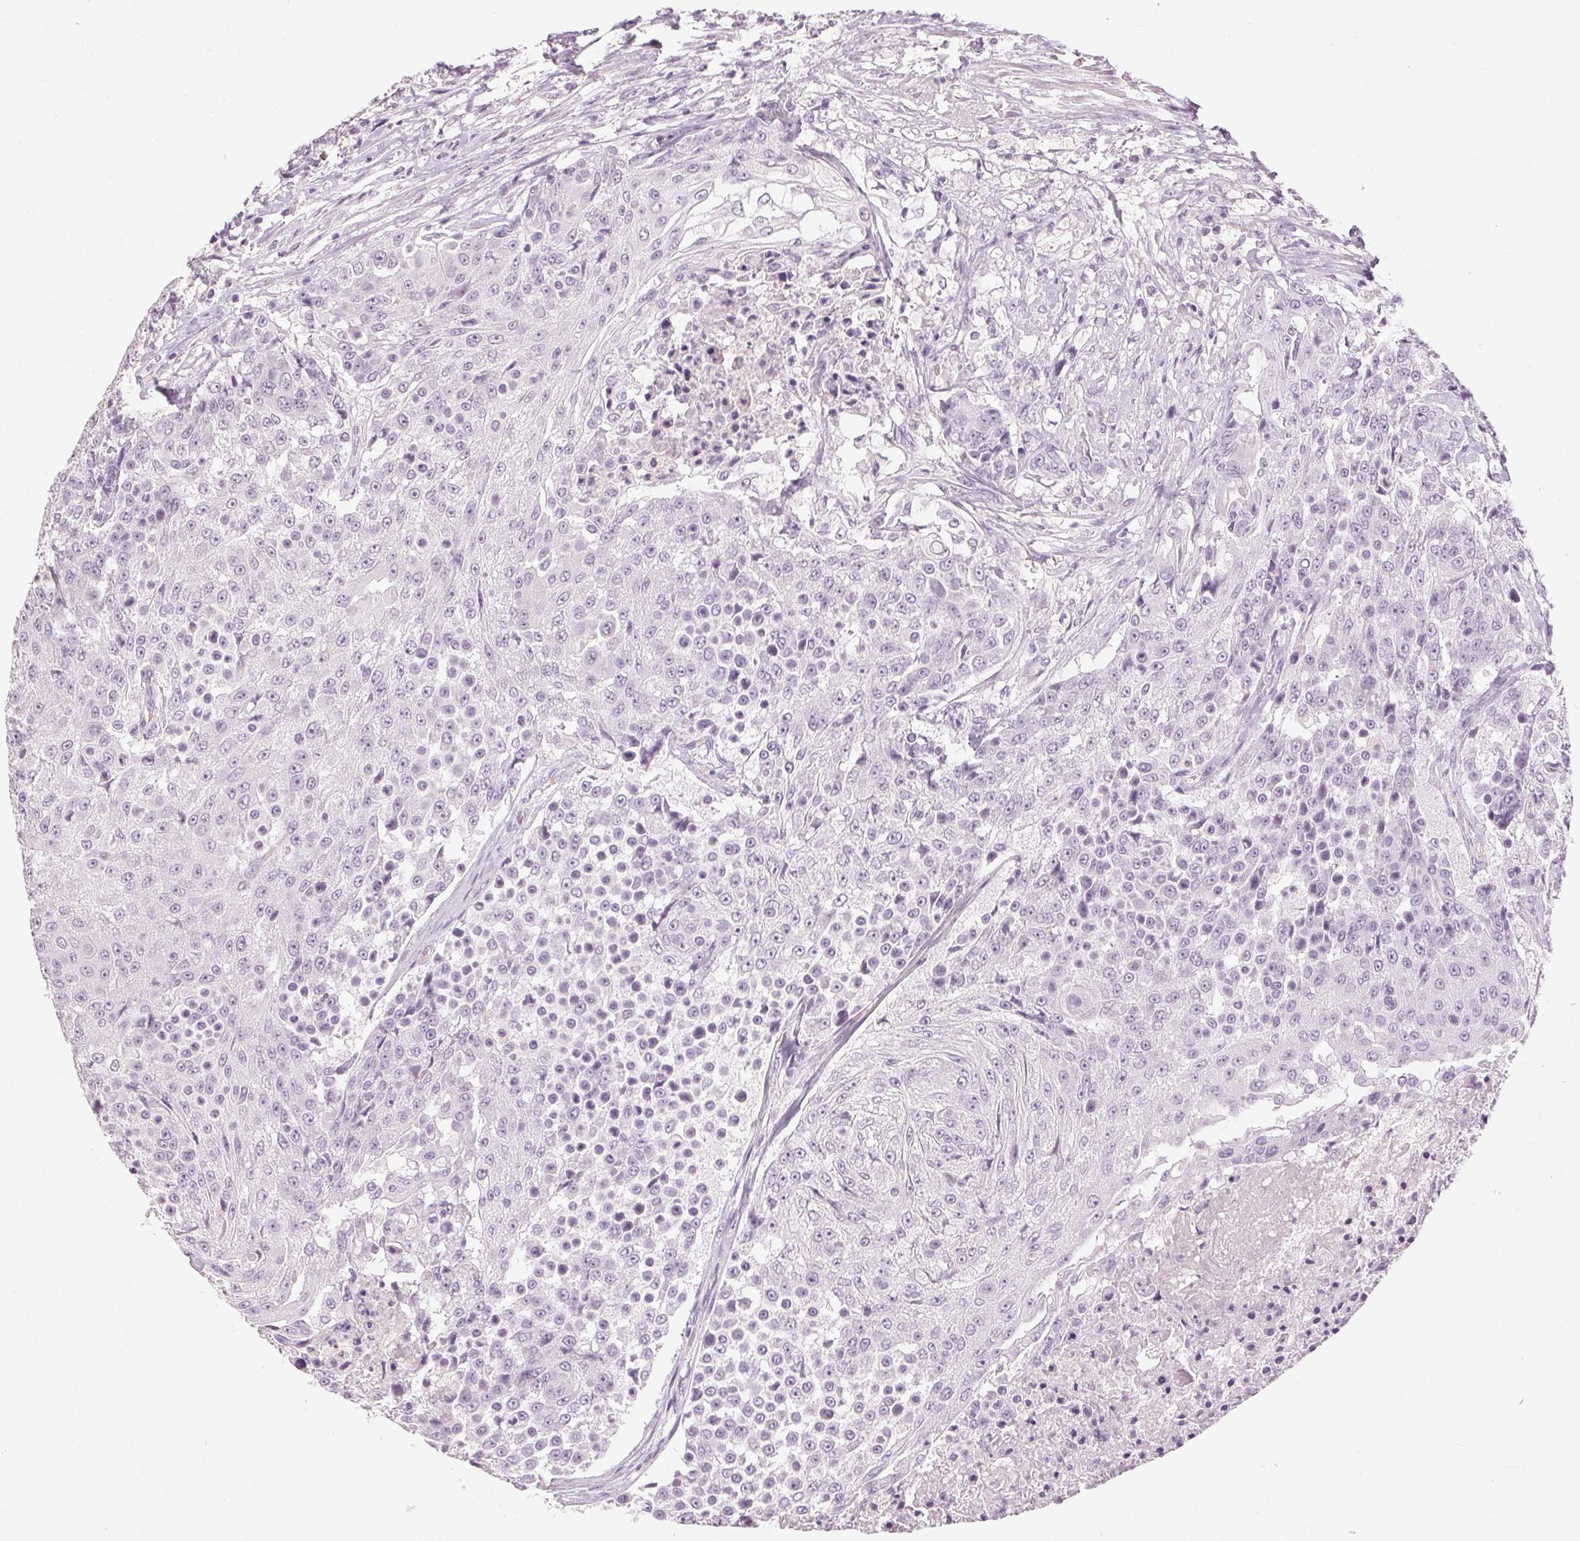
{"staining": {"intensity": "negative", "quantity": "none", "location": "none"}, "tissue": "urothelial cancer", "cell_type": "Tumor cells", "image_type": "cancer", "snomed": [{"axis": "morphology", "description": "Urothelial carcinoma, High grade"}, {"axis": "topography", "description": "Urinary bladder"}], "caption": "Immunohistochemical staining of human high-grade urothelial carcinoma shows no significant staining in tumor cells.", "gene": "CLTRN", "patient": {"sex": "female", "age": 63}}